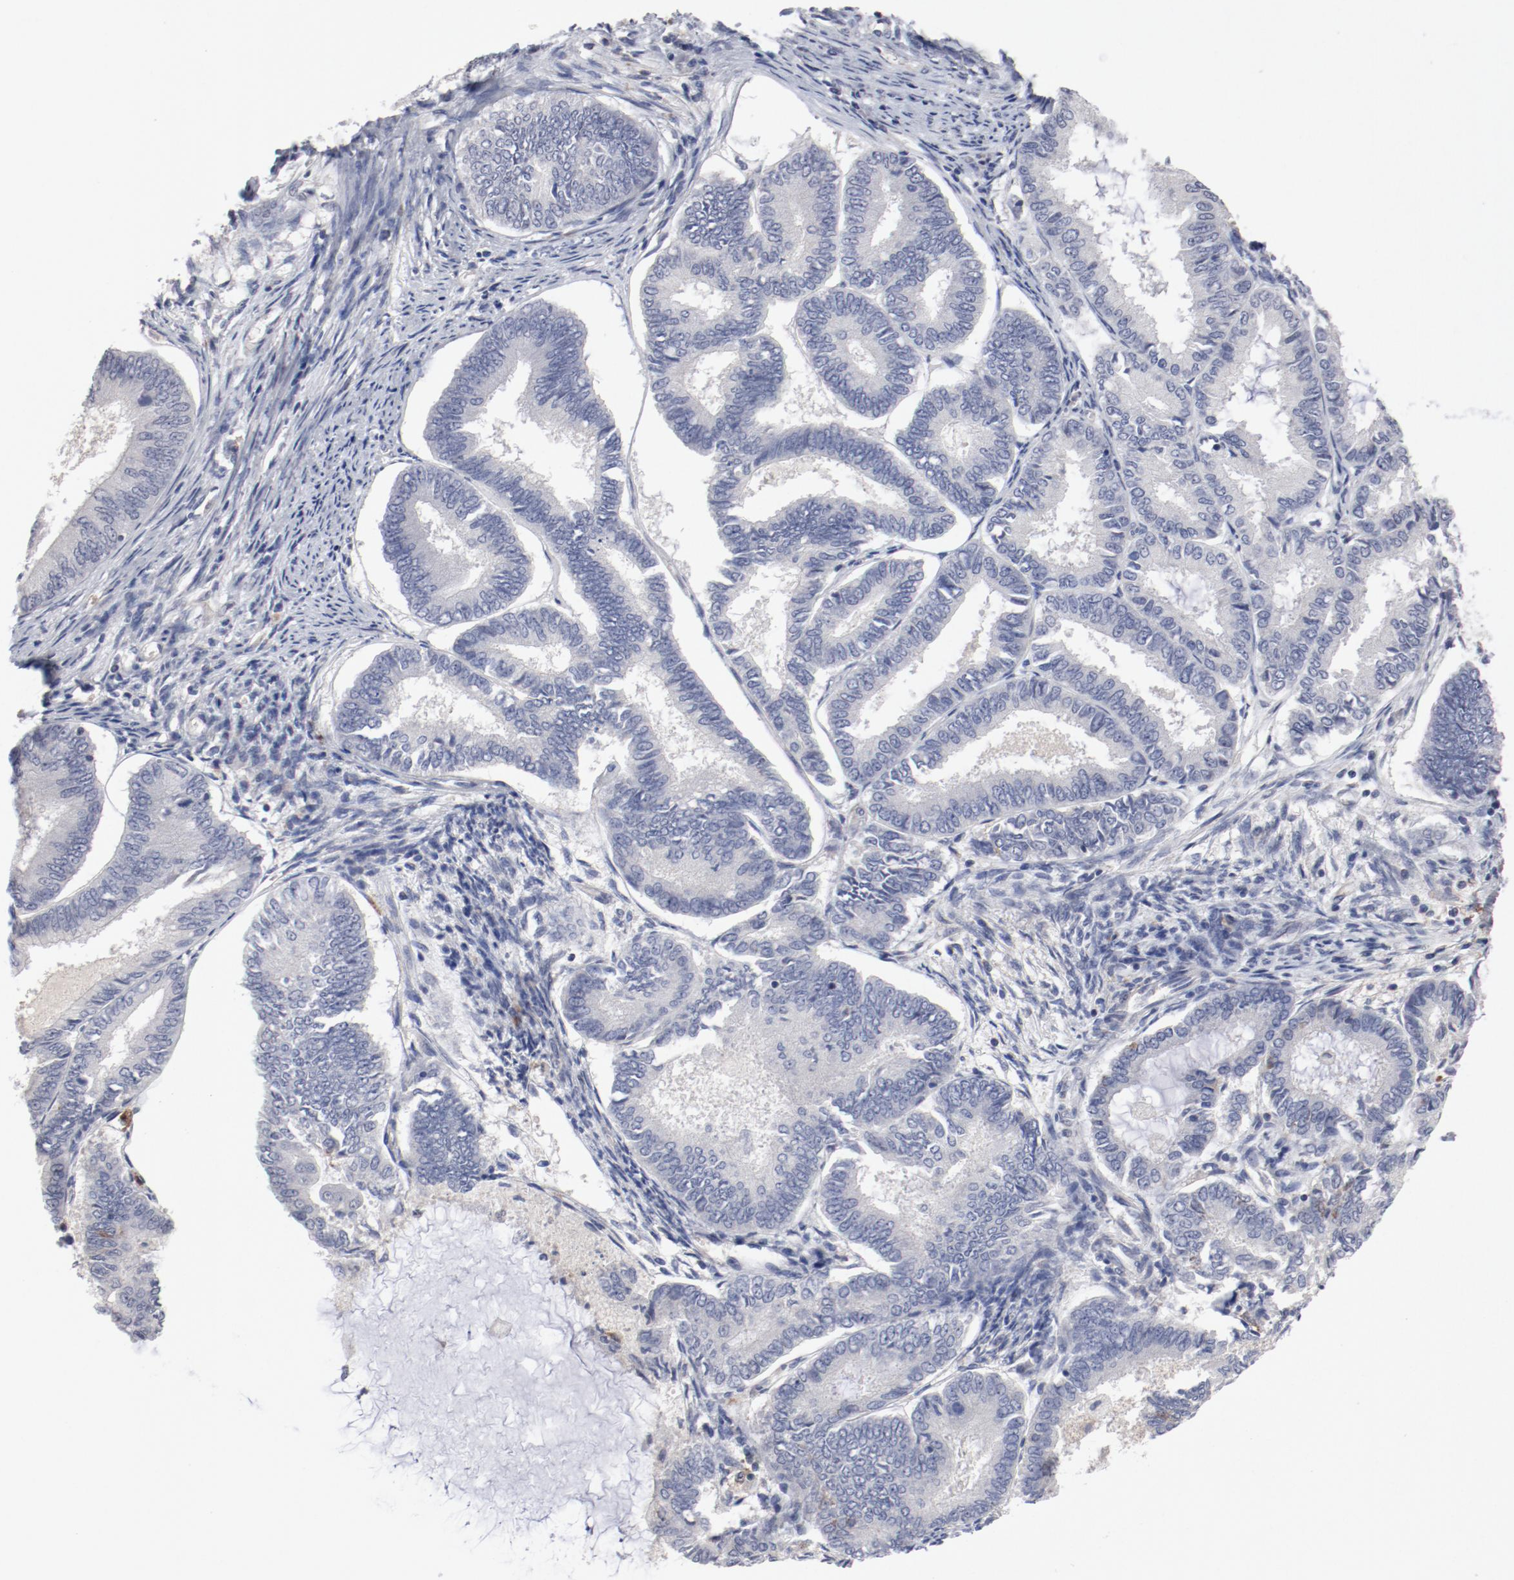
{"staining": {"intensity": "negative", "quantity": "none", "location": "none"}, "tissue": "endometrial cancer", "cell_type": "Tumor cells", "image_type": "cancer", "snomed": [{"axis": "morphology", "description": "Adenocarcinoma, NOS"}, {"axis": "topography", "description": "Endometrium"}], "caption": "This is an immunohistochemistry image of endometrial adenocarcinoma. There is no positivity in tumor cells.", "gene": "CBL", "patient": {"sex": "female", "age": 86}}